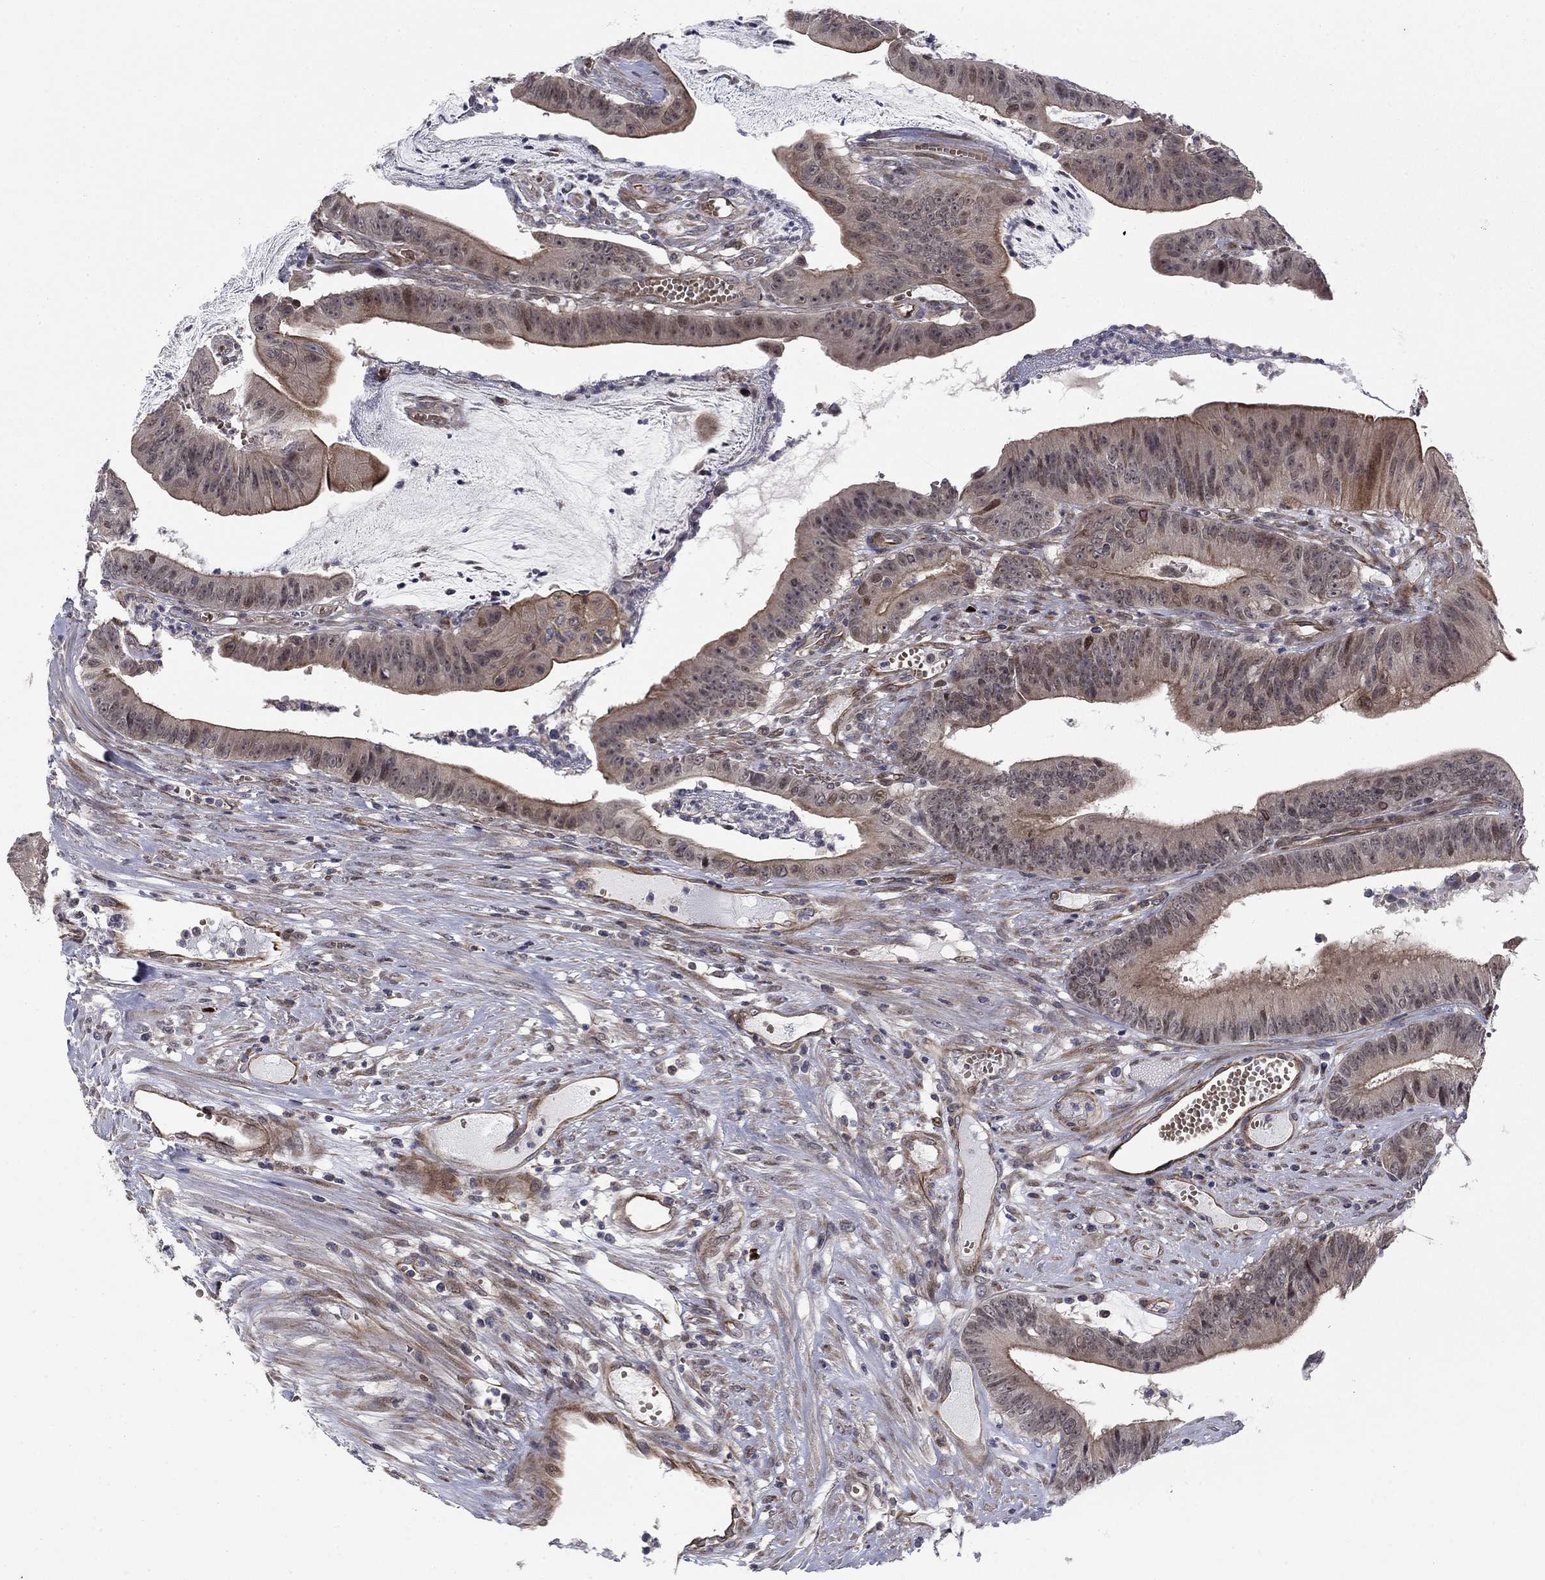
{"staining": {"intensity": "moderate", "quantity": "<25%", "location": "cytoplasmic/membranous,nuclear"}, "tissue": "colorectal cancer", "cell_type": "Tumor cells", "image_type": "cancer", "snomed": [{"axis": "morphology", "description": "Adenocarcinoma, NOS"}, {"axis": "topography", "description": "Colon"}], "caption": "A brown stain shows moderate cytoplasmic/membranous and nuclear positivity of a protein in colorectal adenocarcinoma tumor cells. The staining was performed using DAB (3,3'-diaminobenzidine), with brown indicating positive protein expression. Nuclei are stained blue with hematoxylin.", "gene": "BCL11A", "patient": {"sex": "female", "age": 69}}